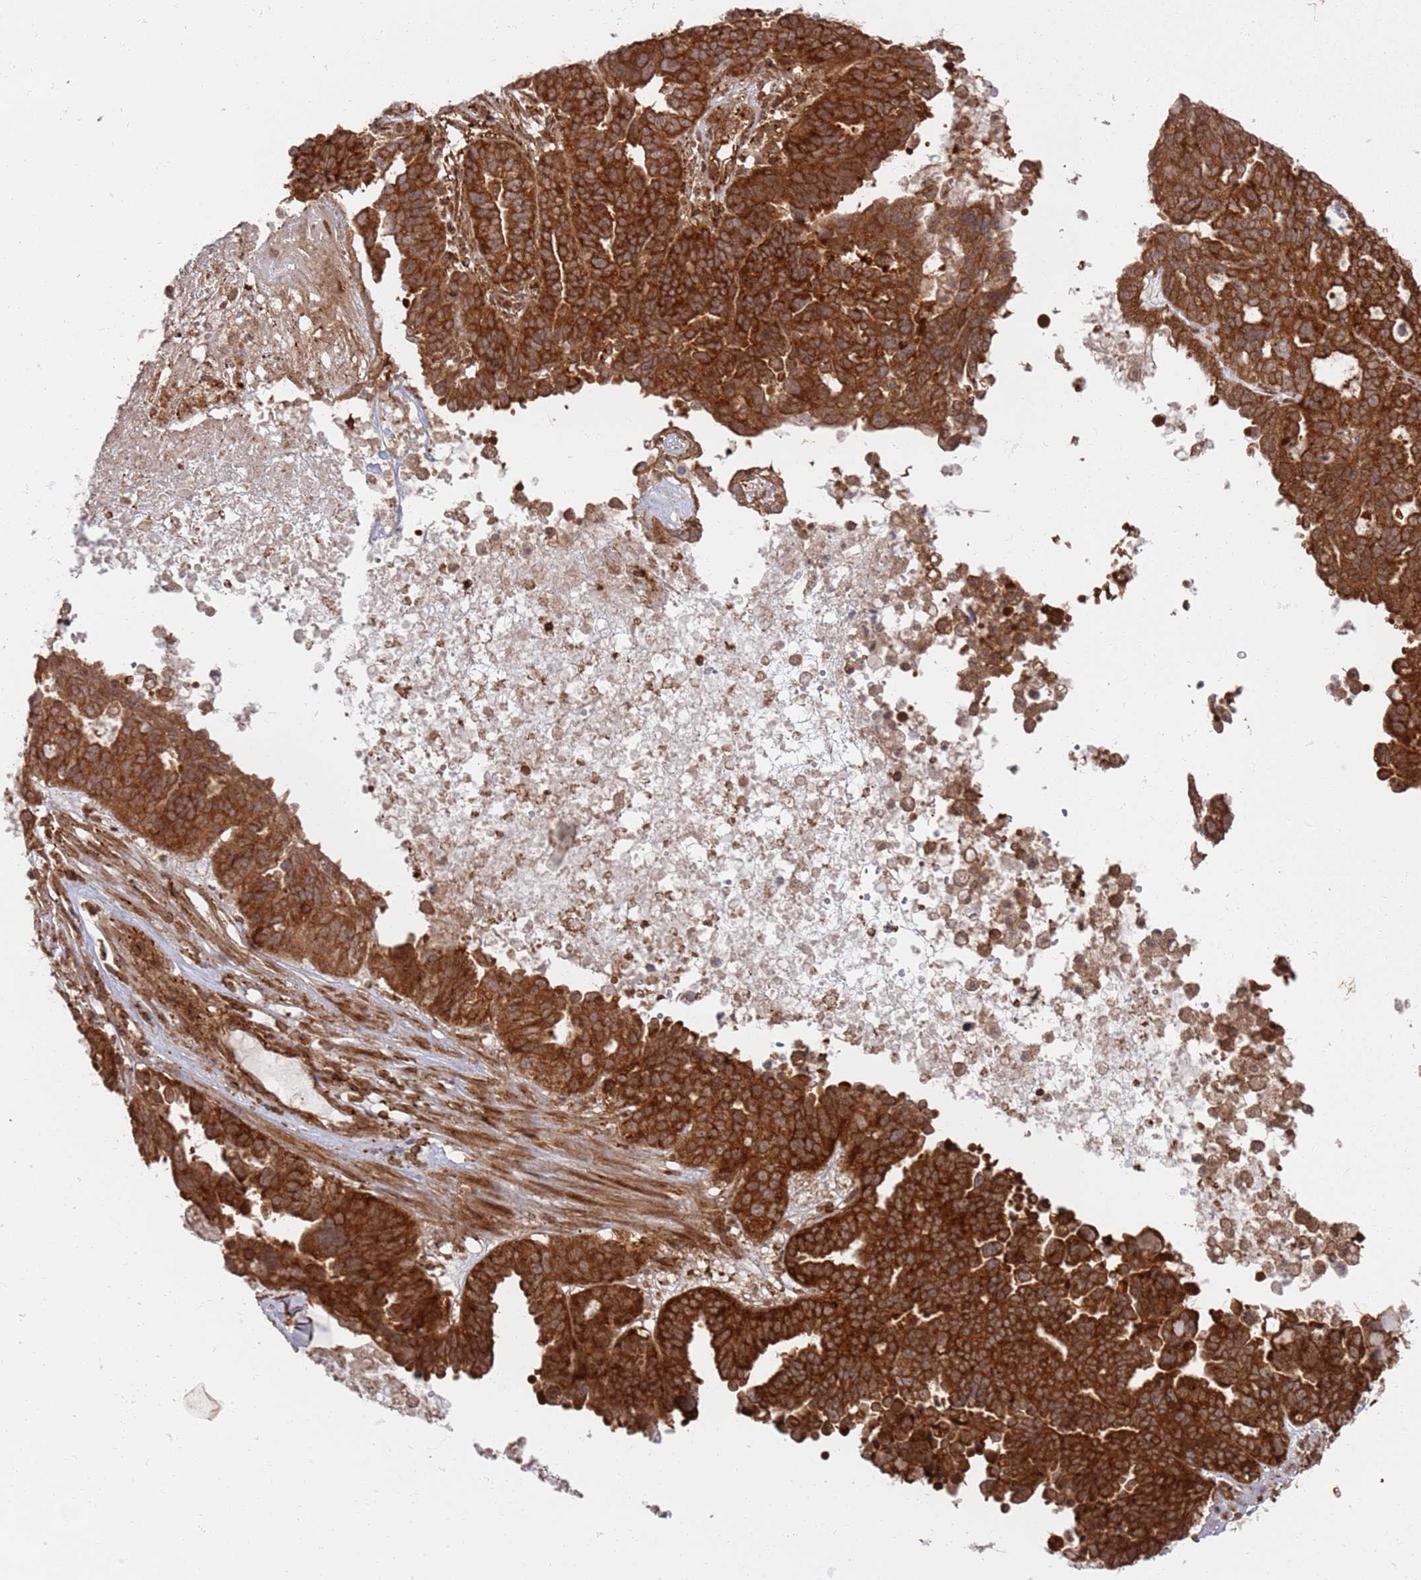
{"staining": {"intensity": "strong", "quantity": ">75%", "location": "cytoplasmic/membranous"}, "tissue": "ovarian cancer", "cell_type": "Tumor cells", "image_type": "cancer", "snomed": [{"axis": "morphology", "description": "Cystadenocarcinoma, serous, NOS"}, {"axis": "topography", "description": "Ovary"}], "caption": "The histopathology image exhibits staining of ovarian cancer, revealing strong cytoplasmic/membranous protein staining (brown color) within tumor cells.", "gene": "PIH1D1", "patient": {"sex": "female", "age": 59}}